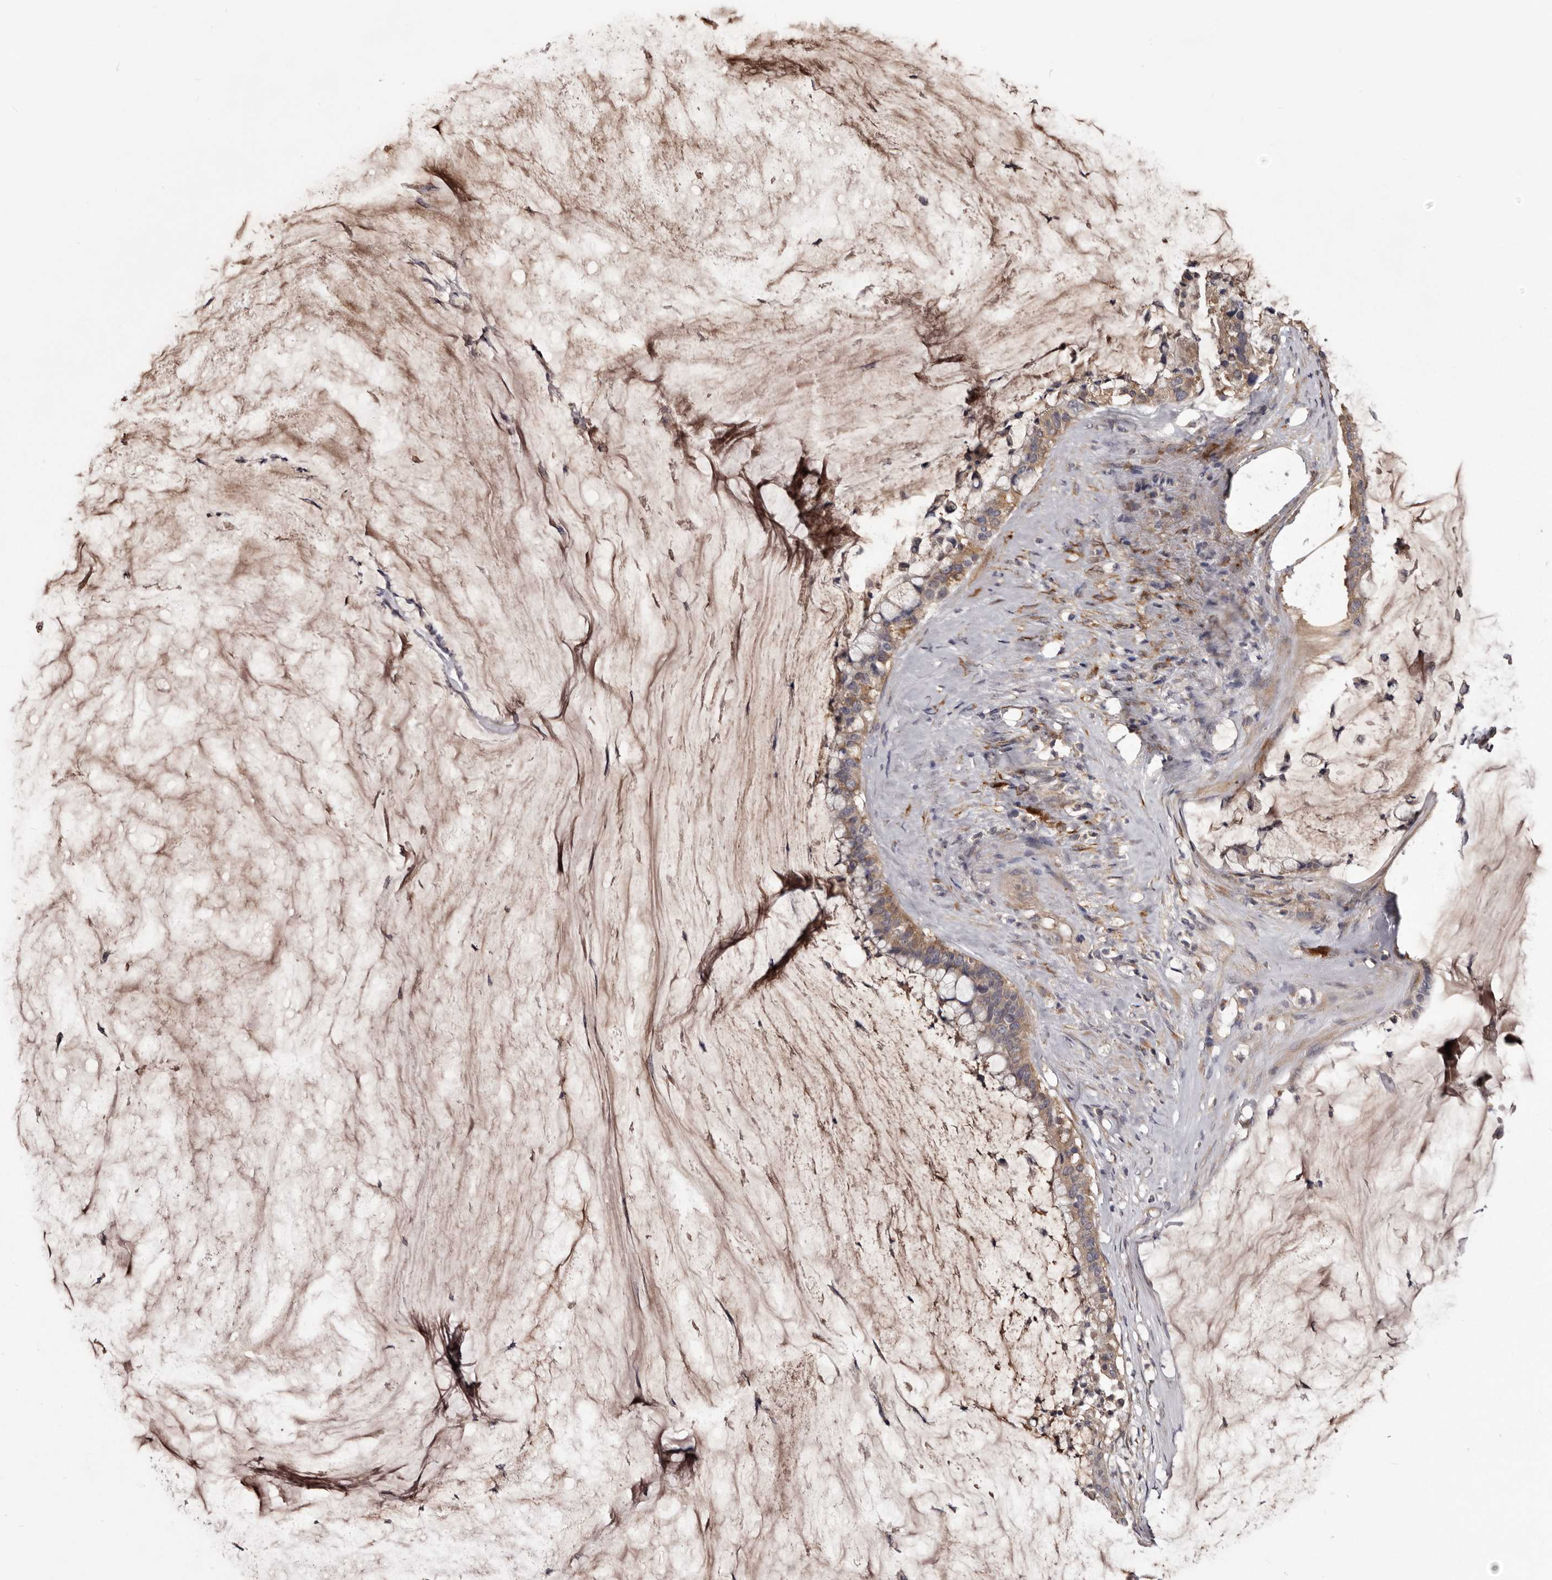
{"staining": {"intensity": "moderate", "quantity": ">75%", "location": "cytoplasmic/membranous"}, "tissue": "pancreatic cancer", "cell_type": "Tumor cells", "image_type": "cancer", "snomed": [{"axis": "morphology", "description": "Adenocarcinoma, NOS"}, {"axis": "topography", "description": "Pancreas"}], "caption": "Pancreatic cancer (adenocarcinoma) stained for a protein (brown) demonstrates moderate cytoplasmic/membranous positive expression in about >75% of tumor cells.", "gene": "CYP1B1", "patient": {"sex": "male", "age": 41}}